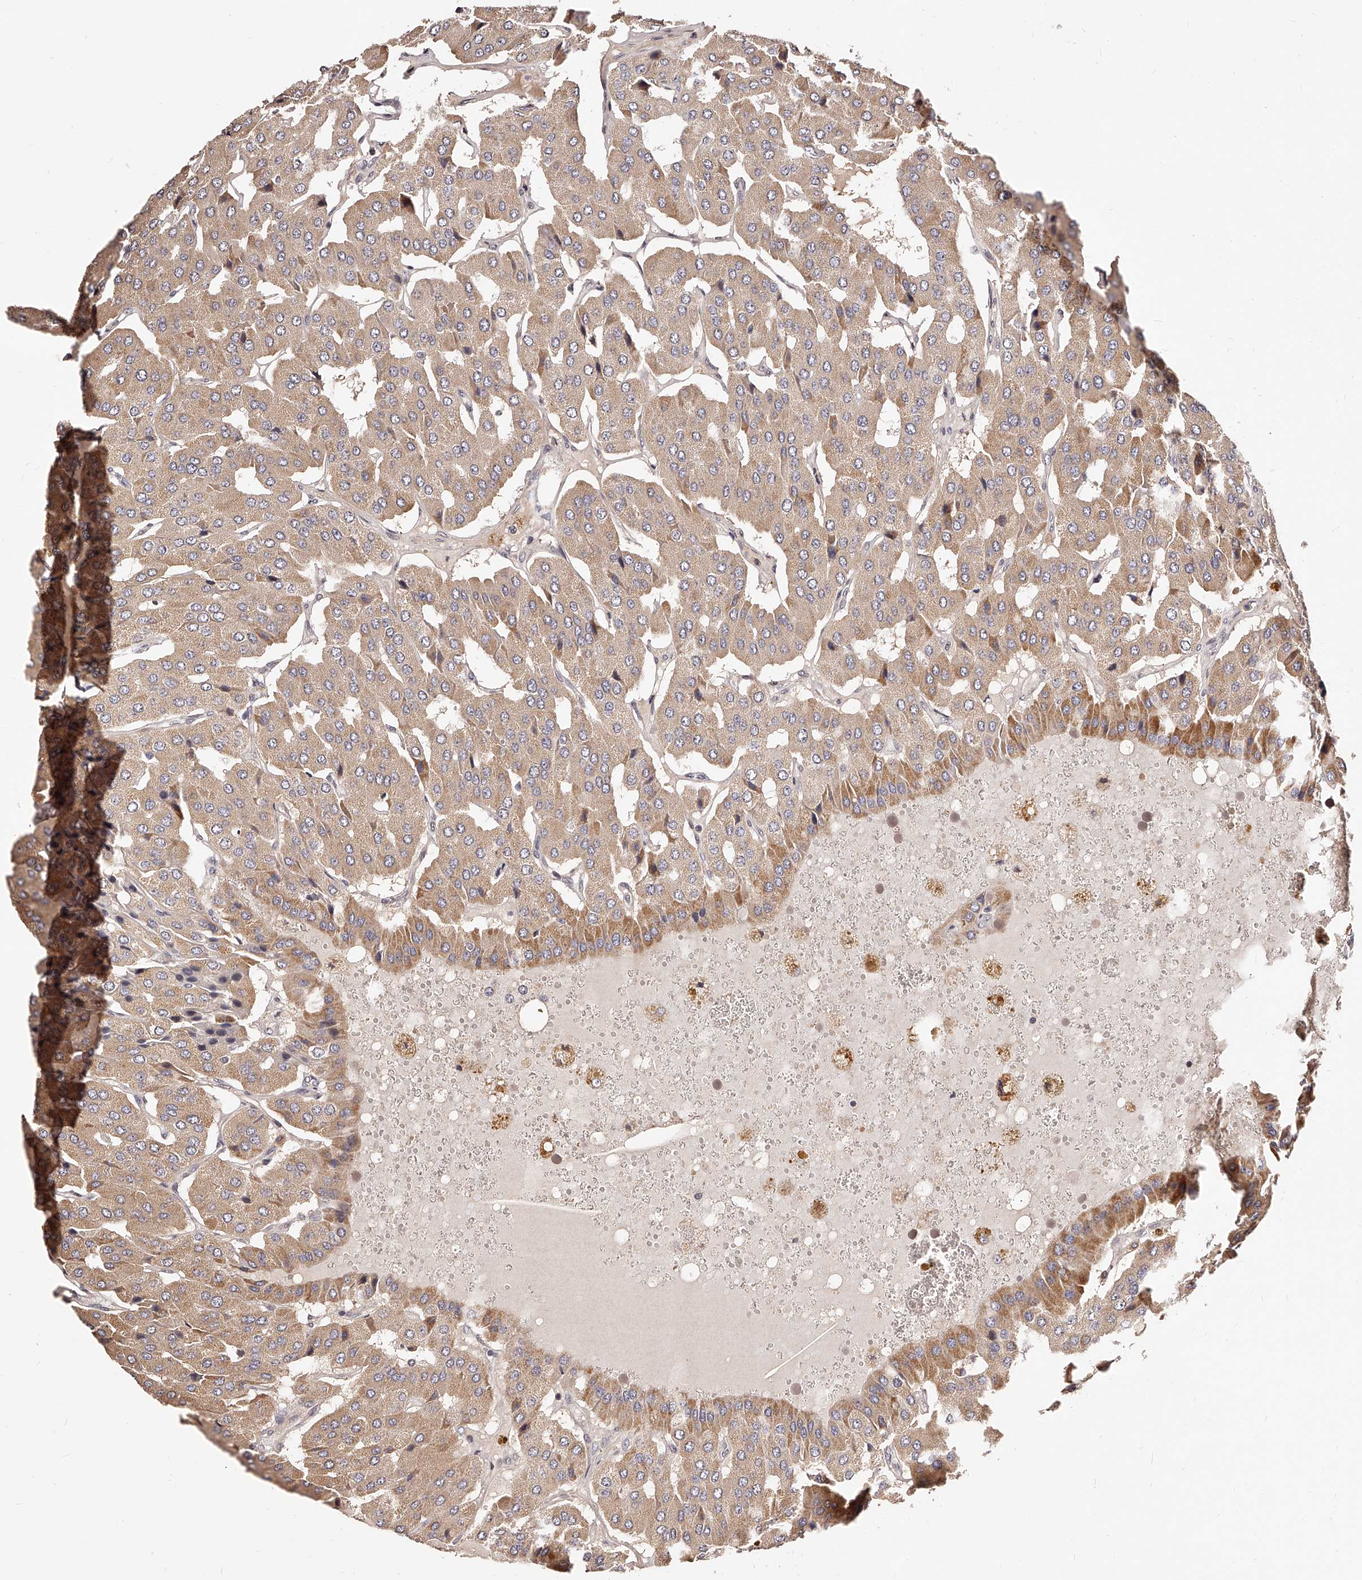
{"staining": {"intensity": "moderate", "quantity": "<25%", "location": "cytoplasmic/membranous"}, "tissue": "parathyroid gland", "cell_type": "Glandular cells", "image_type": "normal", "snomed": [{"axis": "morphology", "description": "Normal tissue, NOS"}, {"axis": "morphology", "description": "Adenoma, NOS"}, {"axis": "topography", "description": "Parathyroid gland"}], "caption": "Brown immunohistochemical staining in unremarkable human parathyroid gland reveals moderate cytoplasmic/membranous positivity in approximately <25% of glandular cells. The protein is shown in brown color, while the nuclei are stained blue.", "gene": "ZNF502", "patient": {"sex": "female", "age": 86}}